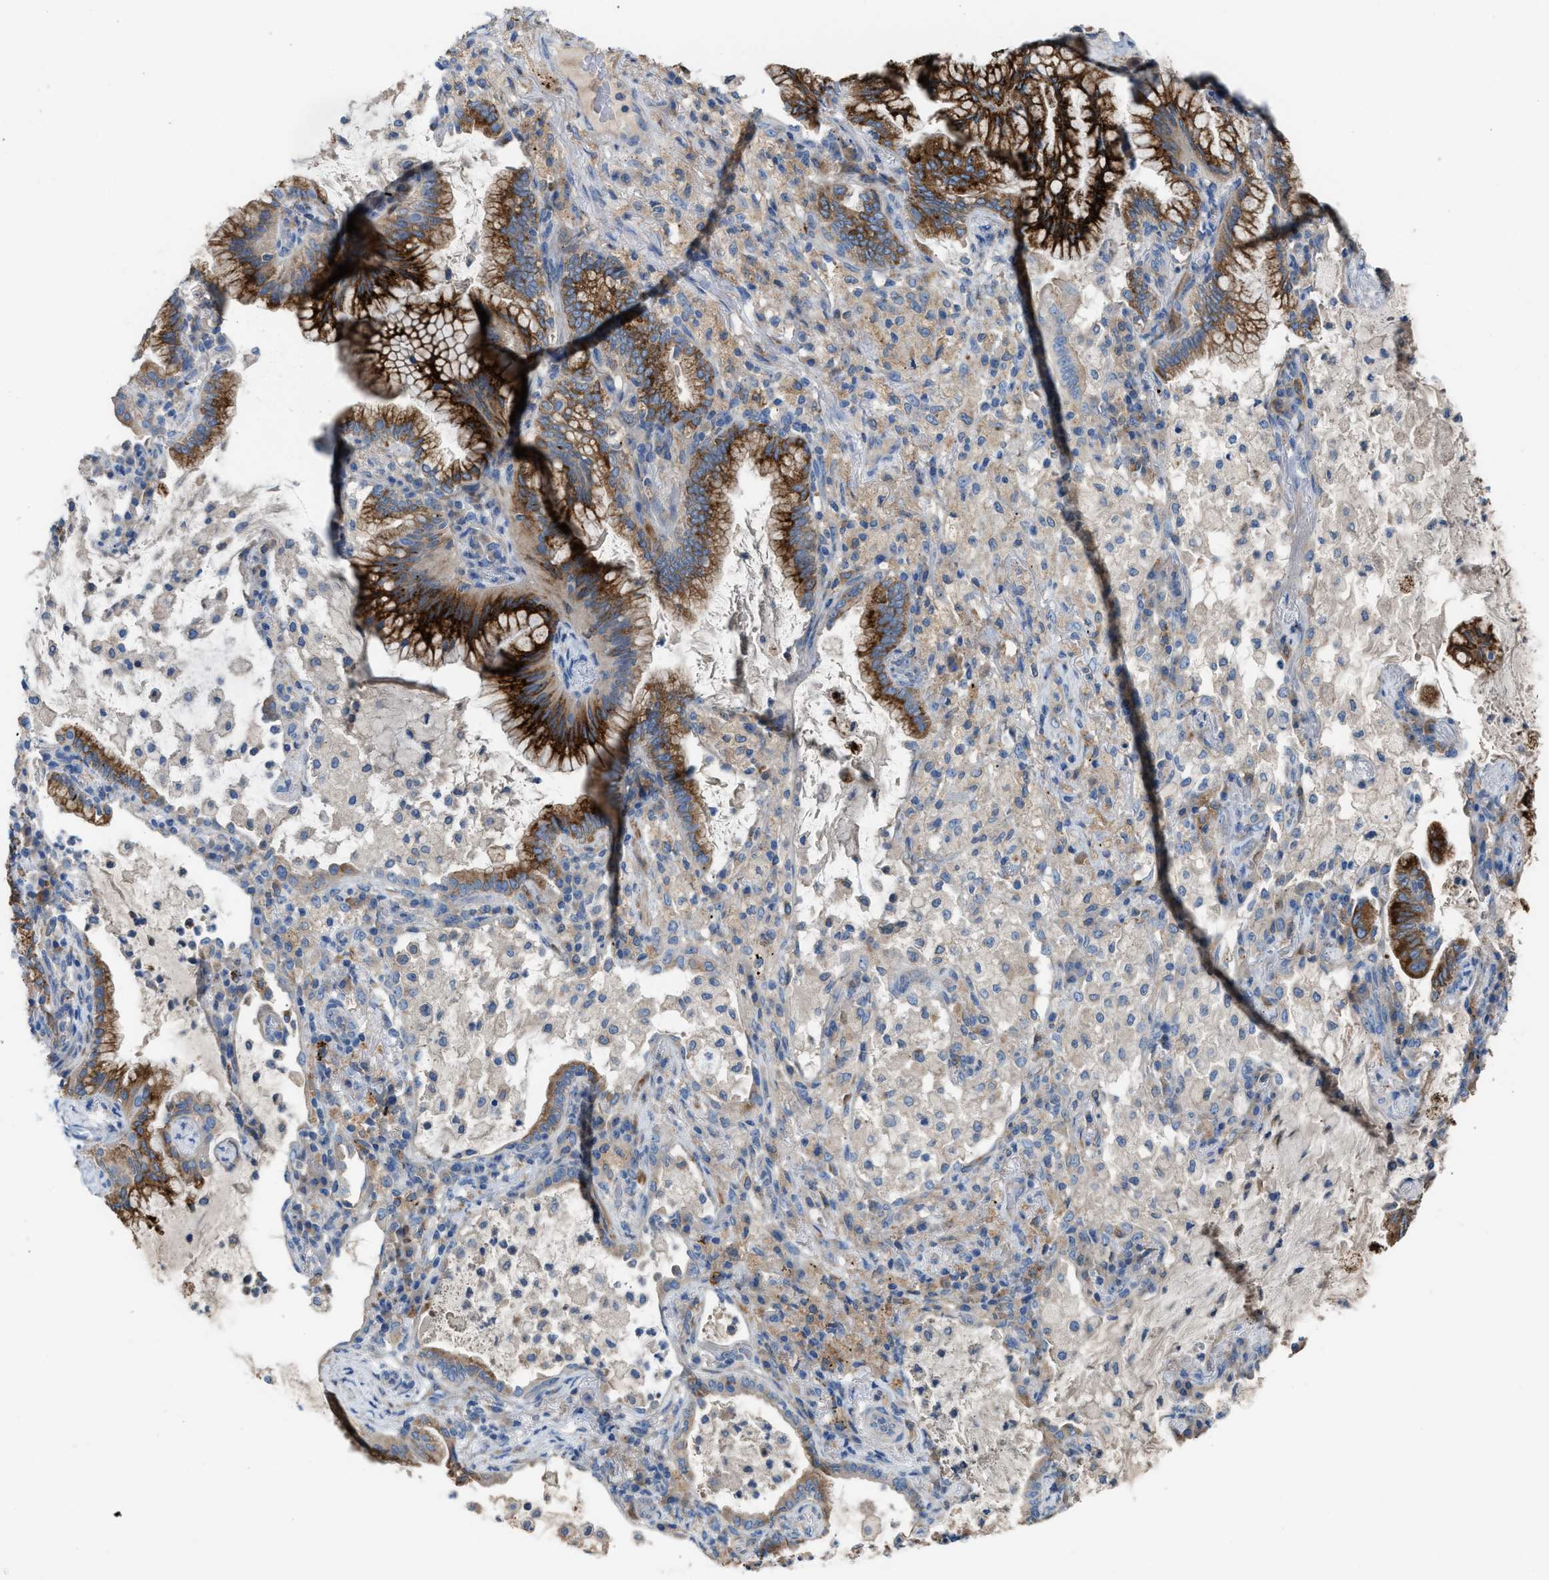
{"staining": {"intensity": "strong", "quantity": ">75%", "location": "cytoplasmic/membranous"}, "tissue": "lung cancer", "cell_type": "Tumor cells", "image_type": "cancer", "snomed": [{"axis": "morphology", "description": "Adenocarcinoma, NOS"}, {"axis": "topography", "description": "Lung"}], "caption": "Immunohistochemistry of lung adenocarcinoma exhibits high levels of strong cytoplasmic/membranous expression in about >75% of tumor cells.", "gene": "AOAH", "patient": {"sex": "female", "age": 70}}